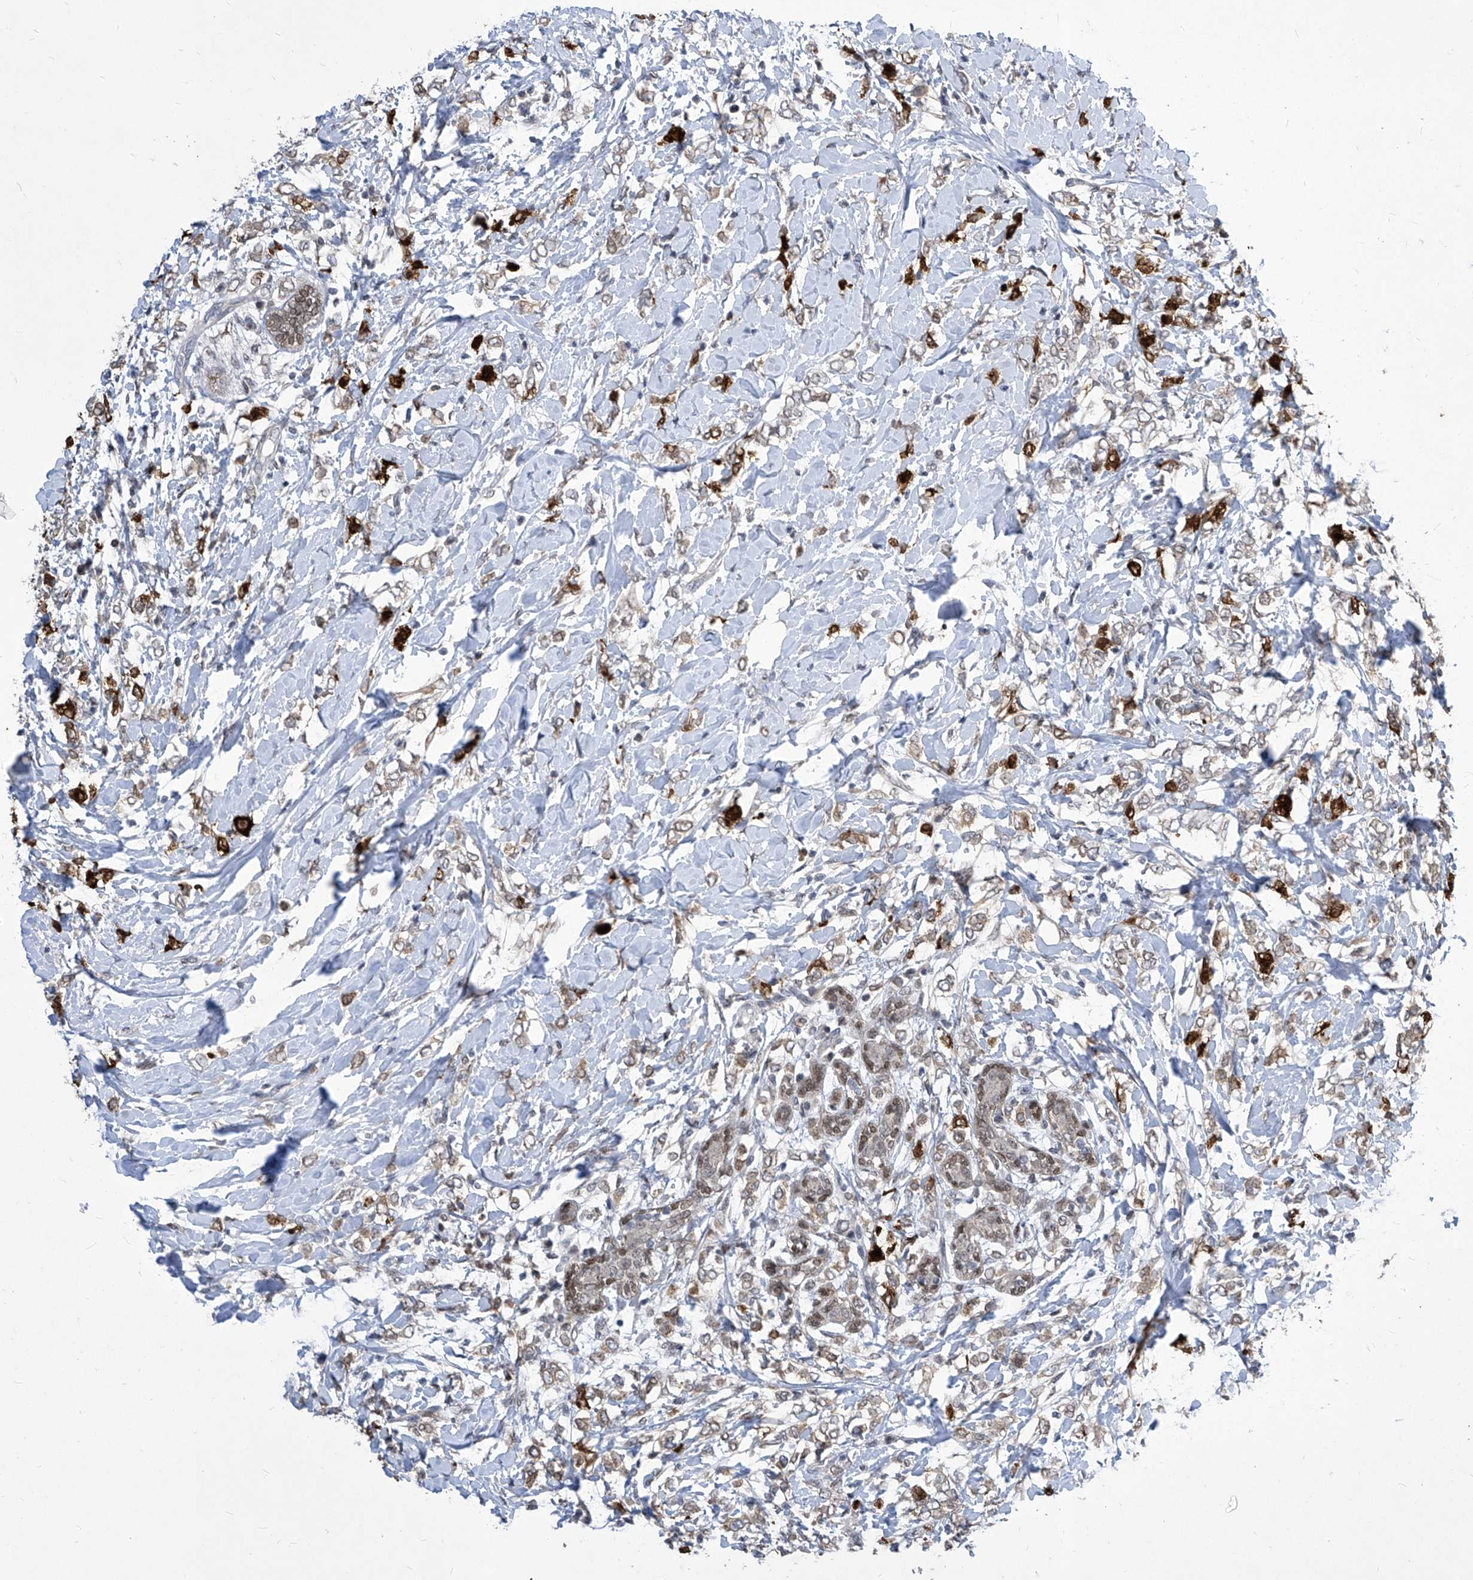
{"staining": {"intensity": "weak", "quantity": "25%-75%", "location": "cytoplasmic/membranous"}, "tissue": "breast cancer", "cell_type": "Tumor cells", "image_type": "cancer", "snomed": [{"axis": "morphology", "description": "Normal tissue, NOS"}, {"axis": "morphology", "description": "Lobular carcinoma"}, {"axis": "topography", "description": "Breast"}], "caption": "The histopathology image reveals a brown stain indicating the presence of a protein in the cytoplasmic/membranous of tumor cells in breast cancer.", "gene": "CETN2", "patient": {"sex": "female", "age": 47}}